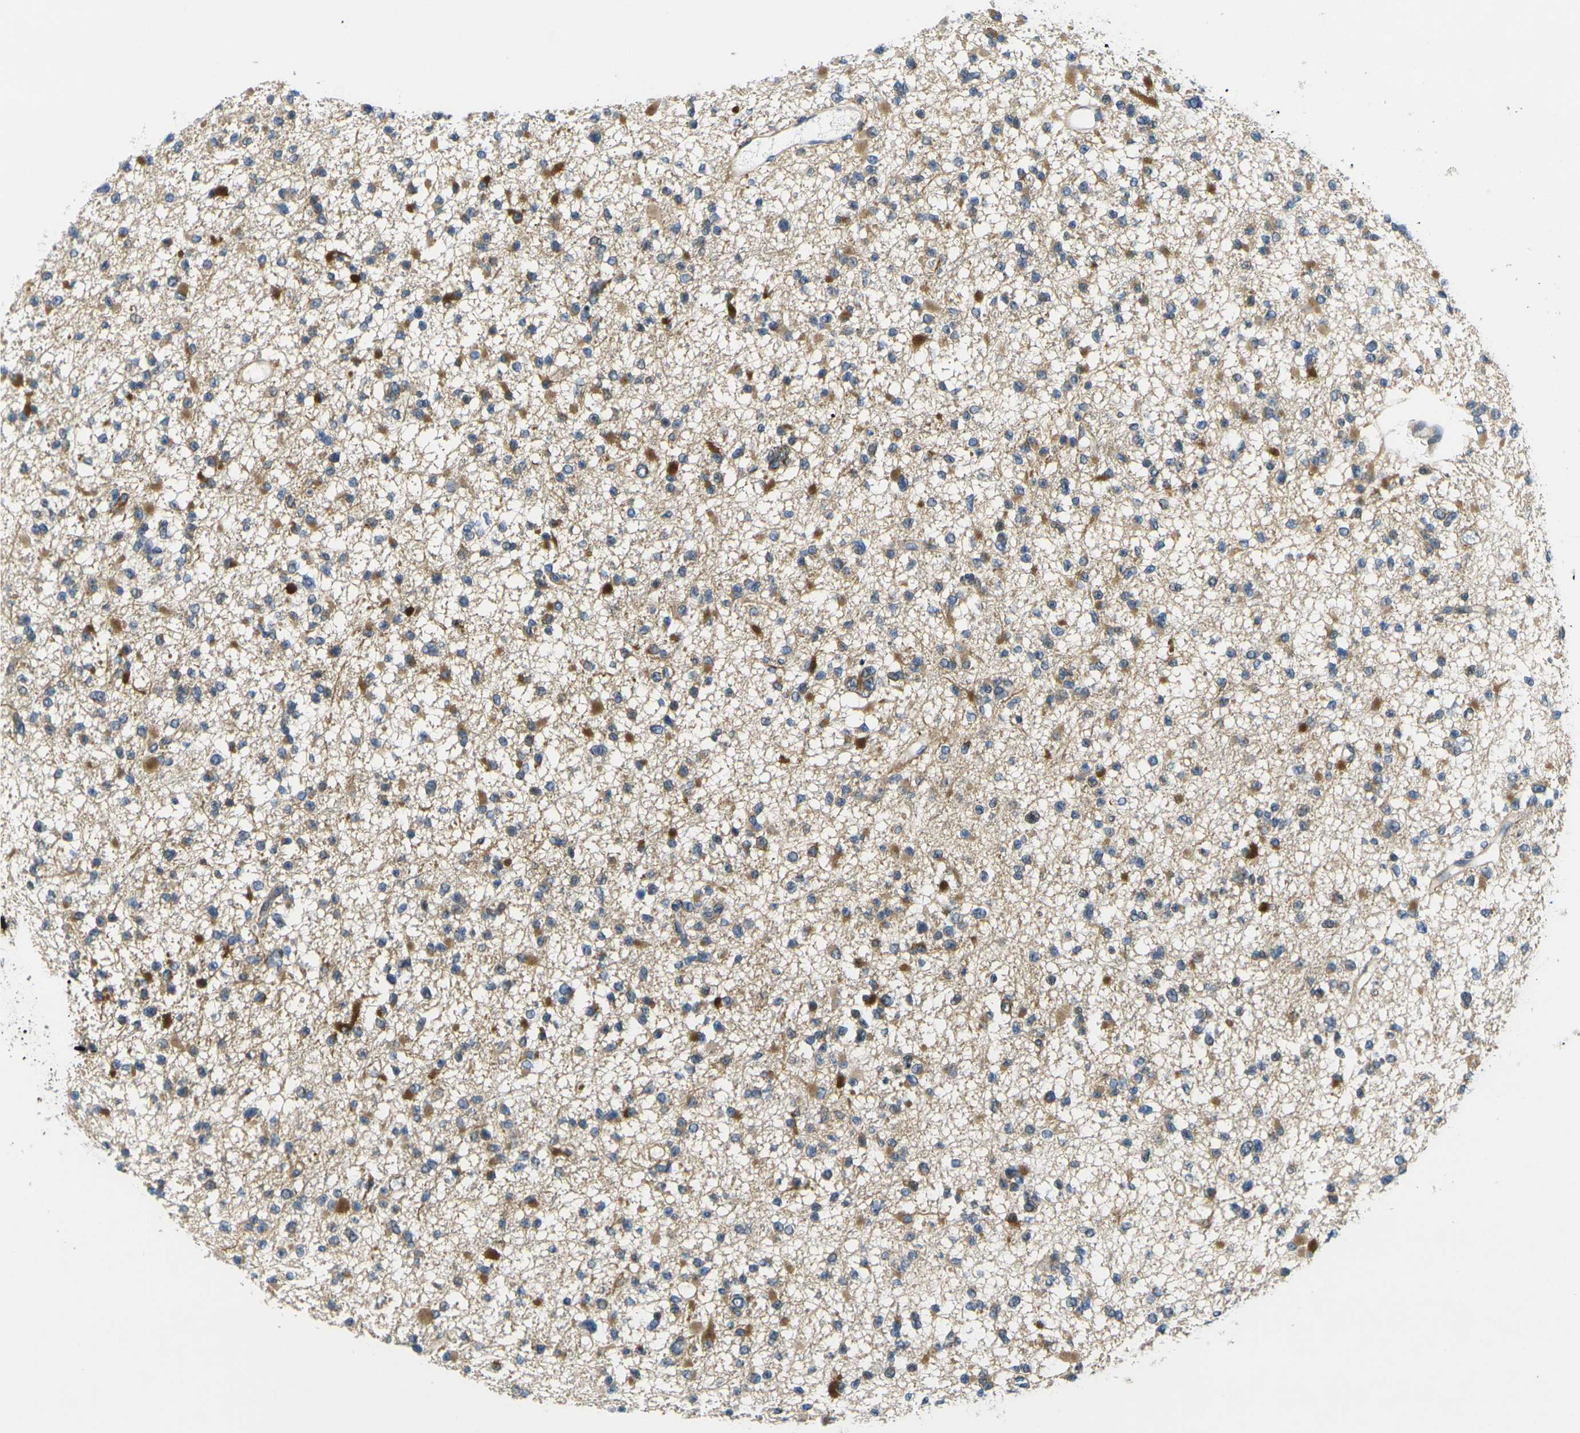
{"staining": {"intensity": "moderate", "quantity": ">75%", "location": "cytoplasmic/membranous"}, "tissue": "glioma", "cell_type": "Tumor cells", "image_type": "cancer", "snomed": [{"axis": "morphology", "description": "Glioma, malignant, Low grade"}, {"axis": "topography", "description": "Brain"}], "caption": "Glioma stained with a brown dye demonstrates moderate cytoplasmic/membranous positive staining in about >75% of tumor cells.", "gene": "ROBO2", "patient": {"sex": "female", "age": 22}}